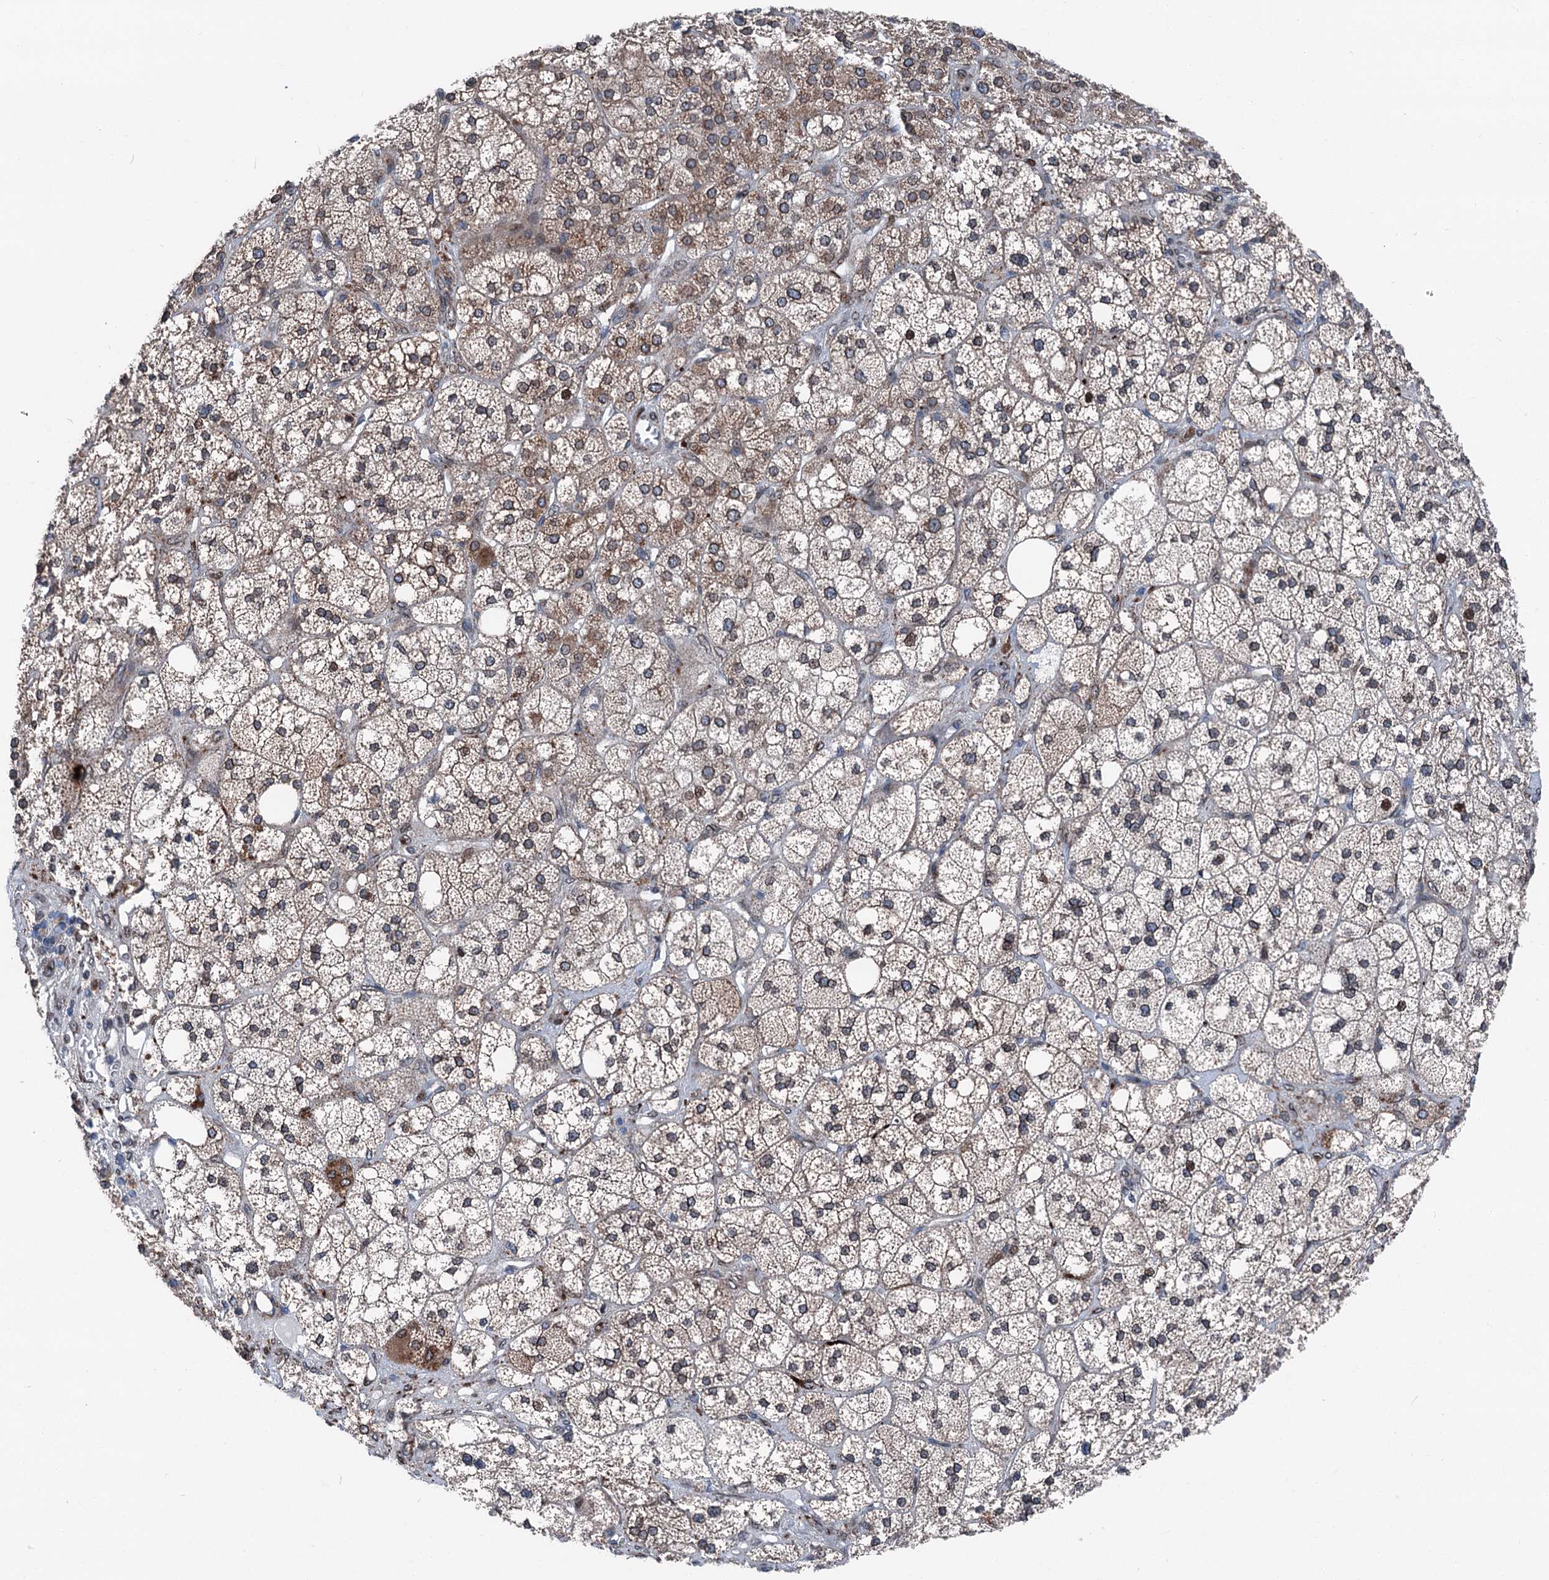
{"staining": {"intensity": "strong", "quantity": "<25%", "location": "cytoplasmic/membranous"}, "tissue": "adrenal gland", "cell_type": "Glandular cells", "image_type": "normal", "snomed": [{"axis": "morphology", "description": "Normal tissue, NOS"}, {"axis": "topography", "description": "Adrenal gland"}], "caption": "Glandular cells show medium levels of strong cytoplasmic/membranous staining in approximately <25% of cells in benign adrenal gland. Nuclei are stained in blue.", "gene": "MRPL14", "patient": {"sex": "male", "age": 61}}